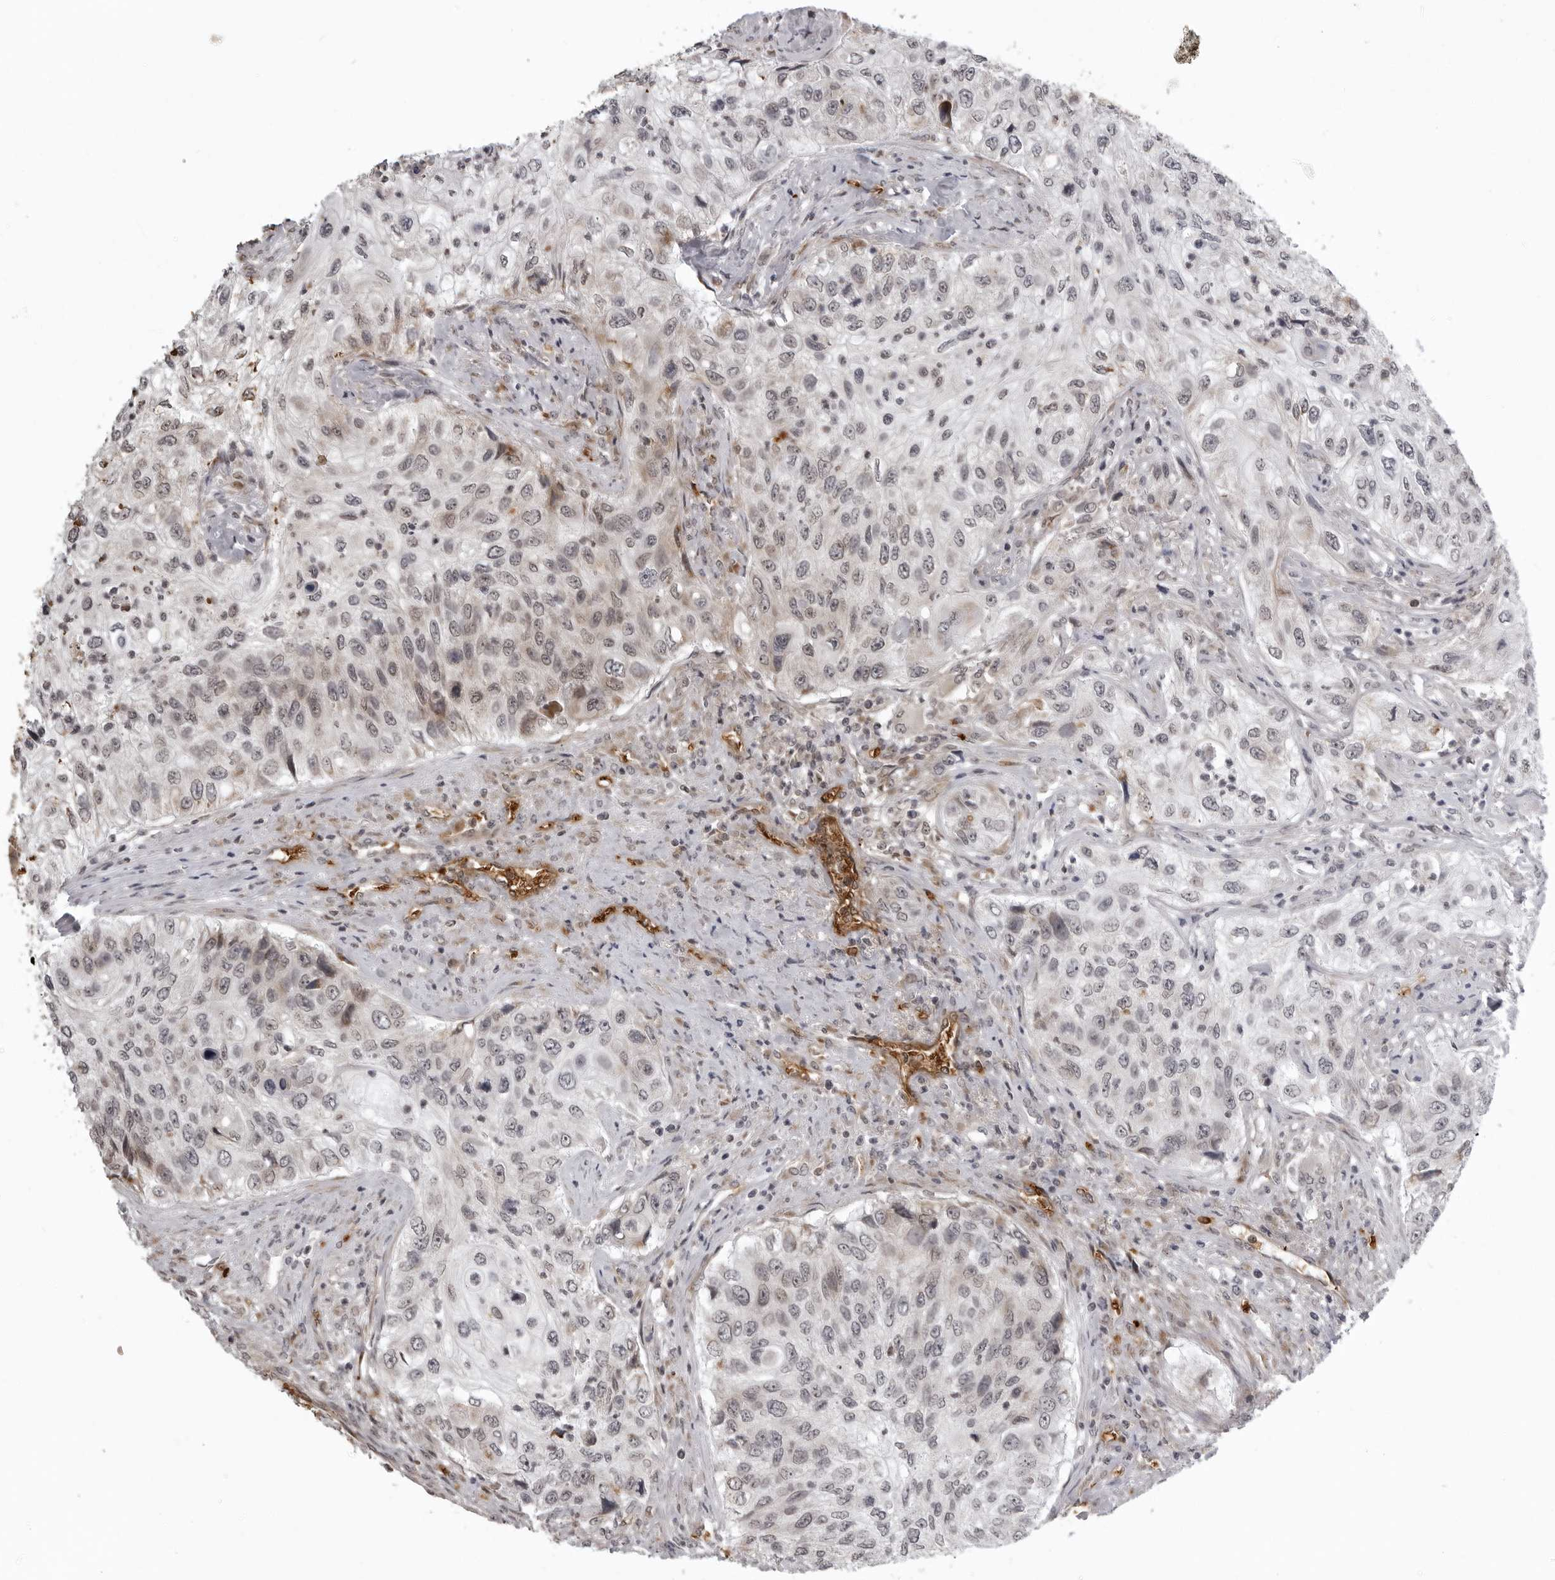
{"staining": {"intensity": "weak", "quantity": "<25%", "location": "cytoplasmic/membranous"}, "tissue": "urothelial cancer", "cell_type": "Tumor cells", "image_type": "cancer", "snomed": [{"axis": "morphology", "description": "Urothelial carcinoma, High grade"}, {"axis": "topography", "description": "Urinary bladder"}], "caption": "A micrograph of human high-grade urothelial carcinoma is negative for staining in tumor cells.", "gene": "THOP1", "patient": {"sex": "female", "age": 60}}